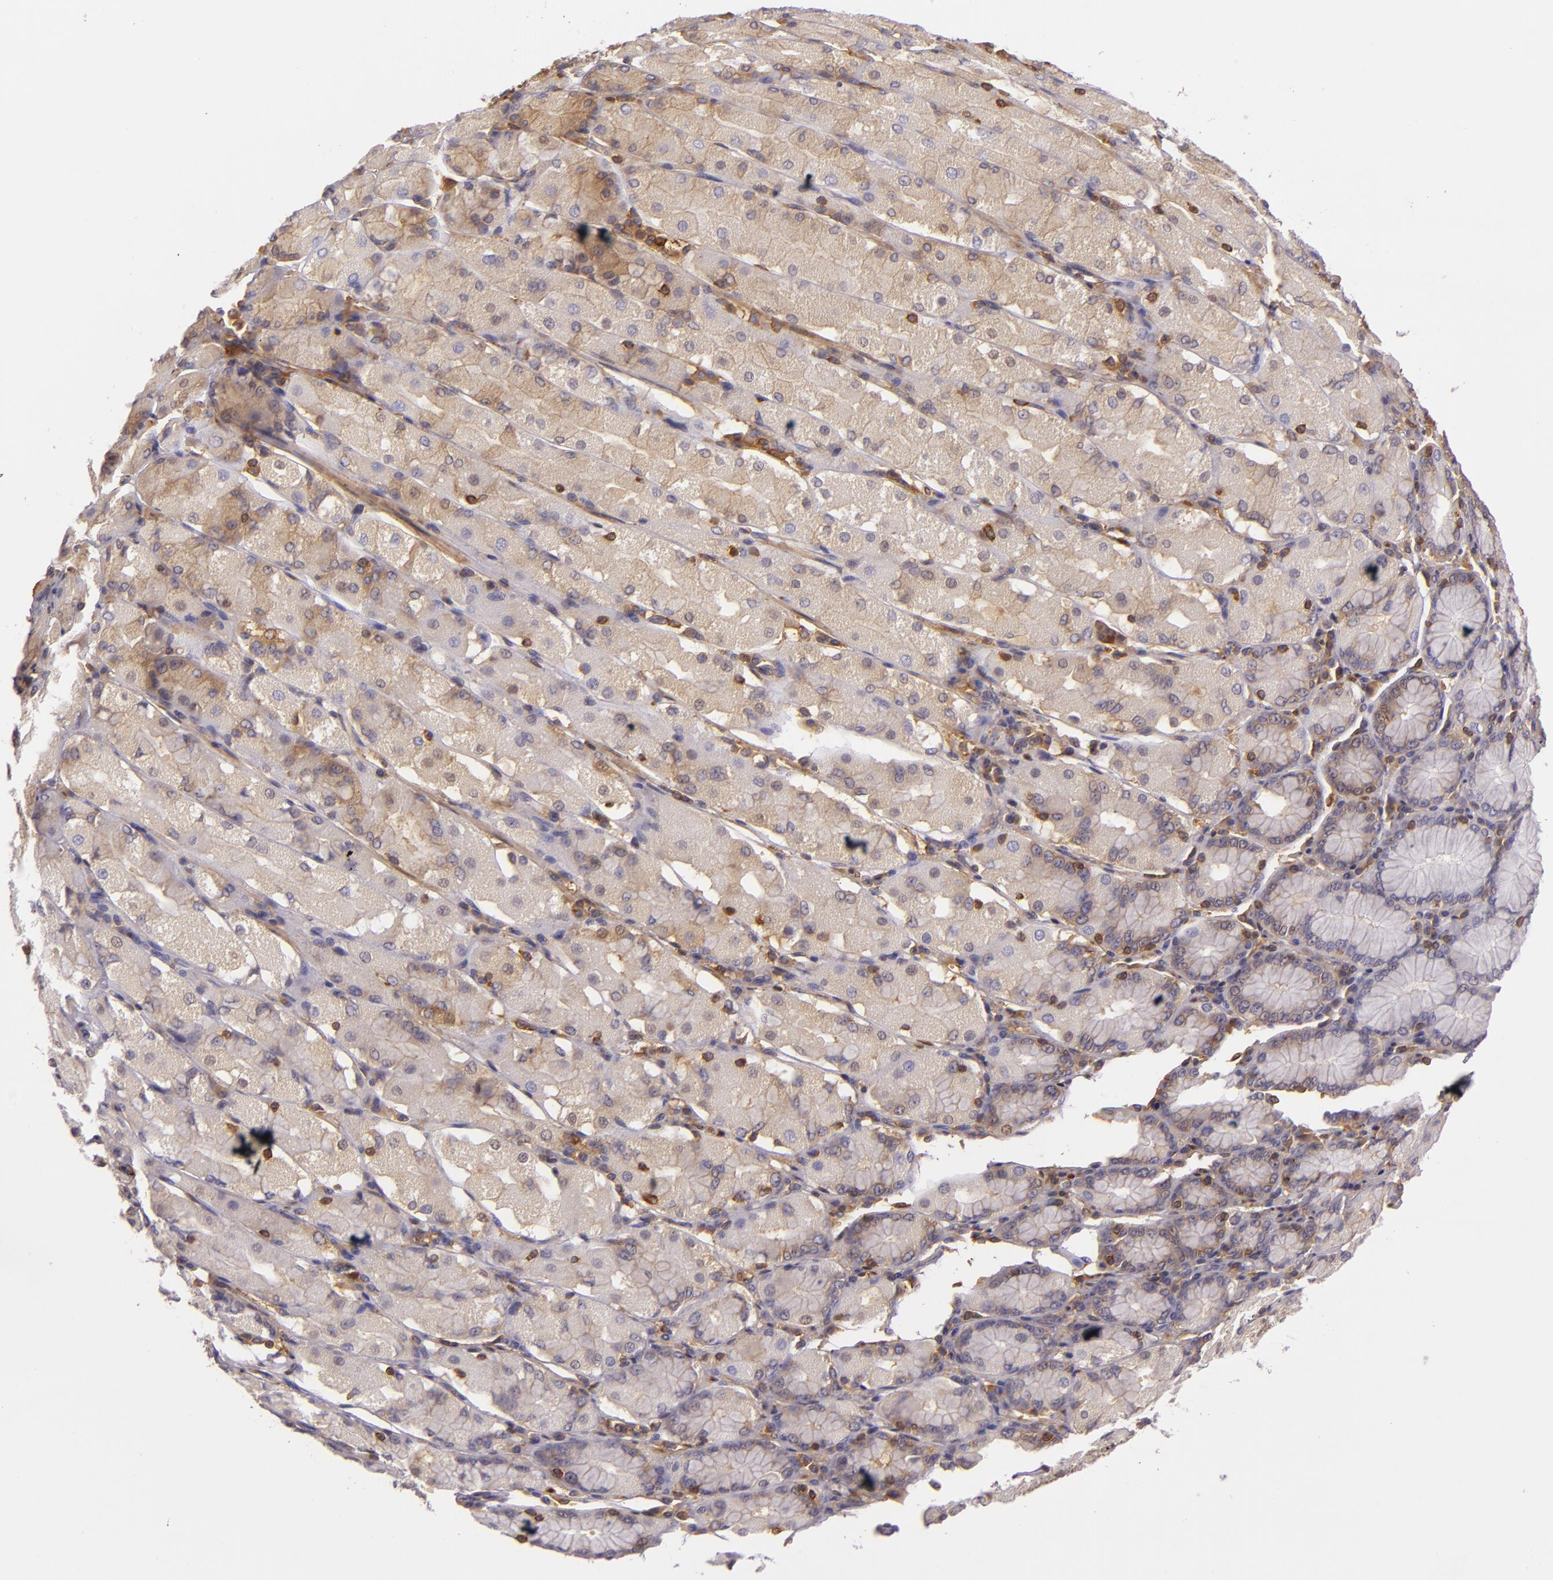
{"staining": {"intensity": "negative", "quantity": "none", "location": "none"}, "tissue": "stomach cancer", "cell_type": "Tumor cells", "image_type": "cancer", "snomed": [{"axis": "morphology", "description": "Adenocarcinoma, NOS"}, {"axis": "topography", "description": "Stomach, upper"}], "caption": "The histopathology image displays no staining of tumor cells in stomach cancer (adenocarcinoma). (IHC, brightfield microscopy, high magnification).", "gene": "TLN1", "patient": {"sex": "male", "age": 71}}